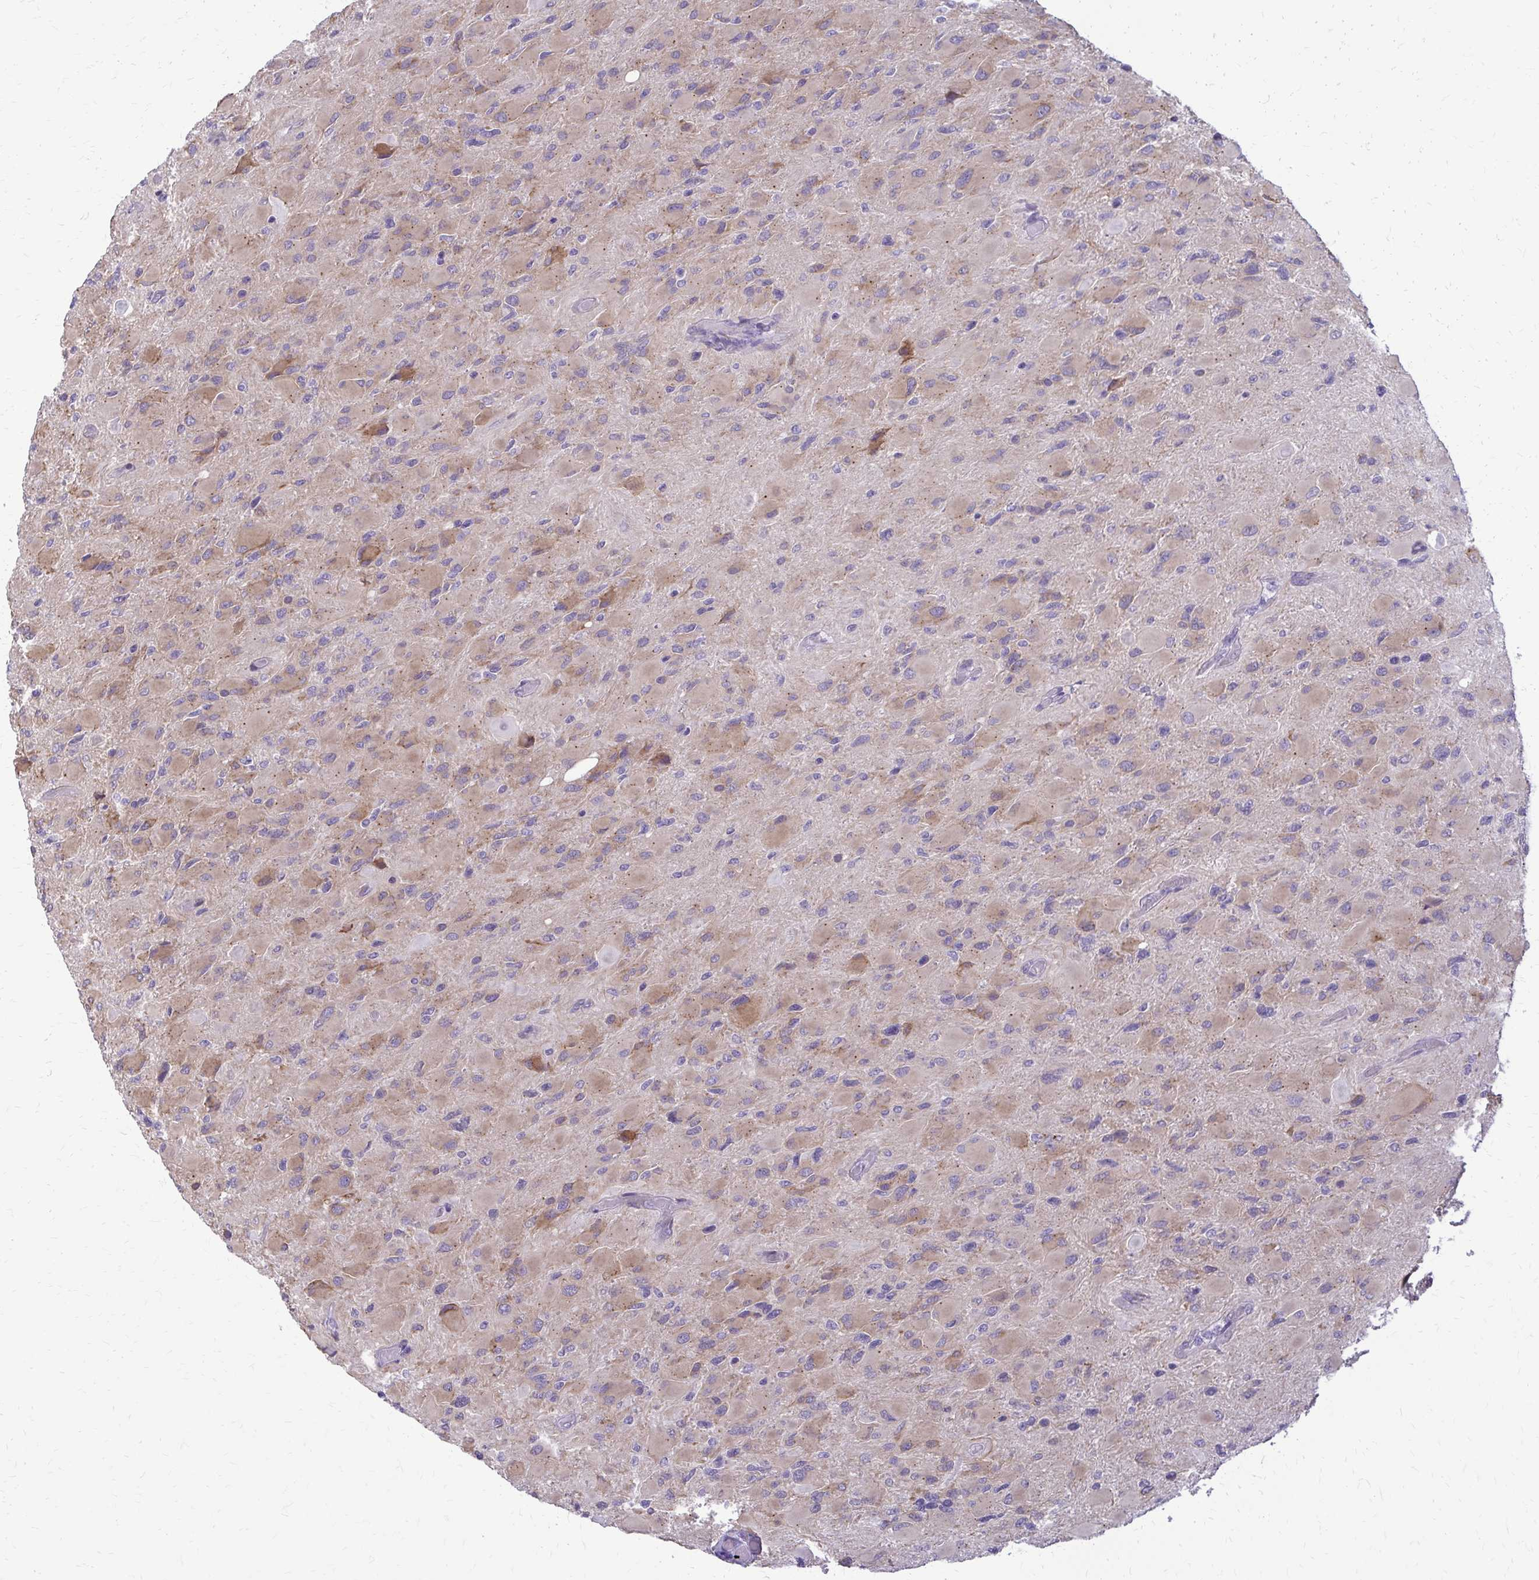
{"staining": {"intensity": "weak", "quantity": ">75%", "location": "cytoplasmic/membranous"}, "tissue": "glioma", "cell_type": "Tumor cells", "image_type": "cancer", "snomed": [{"axis": "morphology", "description": "Glioma, malignant, High grade"}, {"axis": "topography", "description": "Cerebral cortex"}], "caption": "Glioma stained for a protein shows weak cytoplasmic/membranous positivity in tumor cells.", "gene": "DEPP1", "patient": {"sex": "female", "age": 36}}